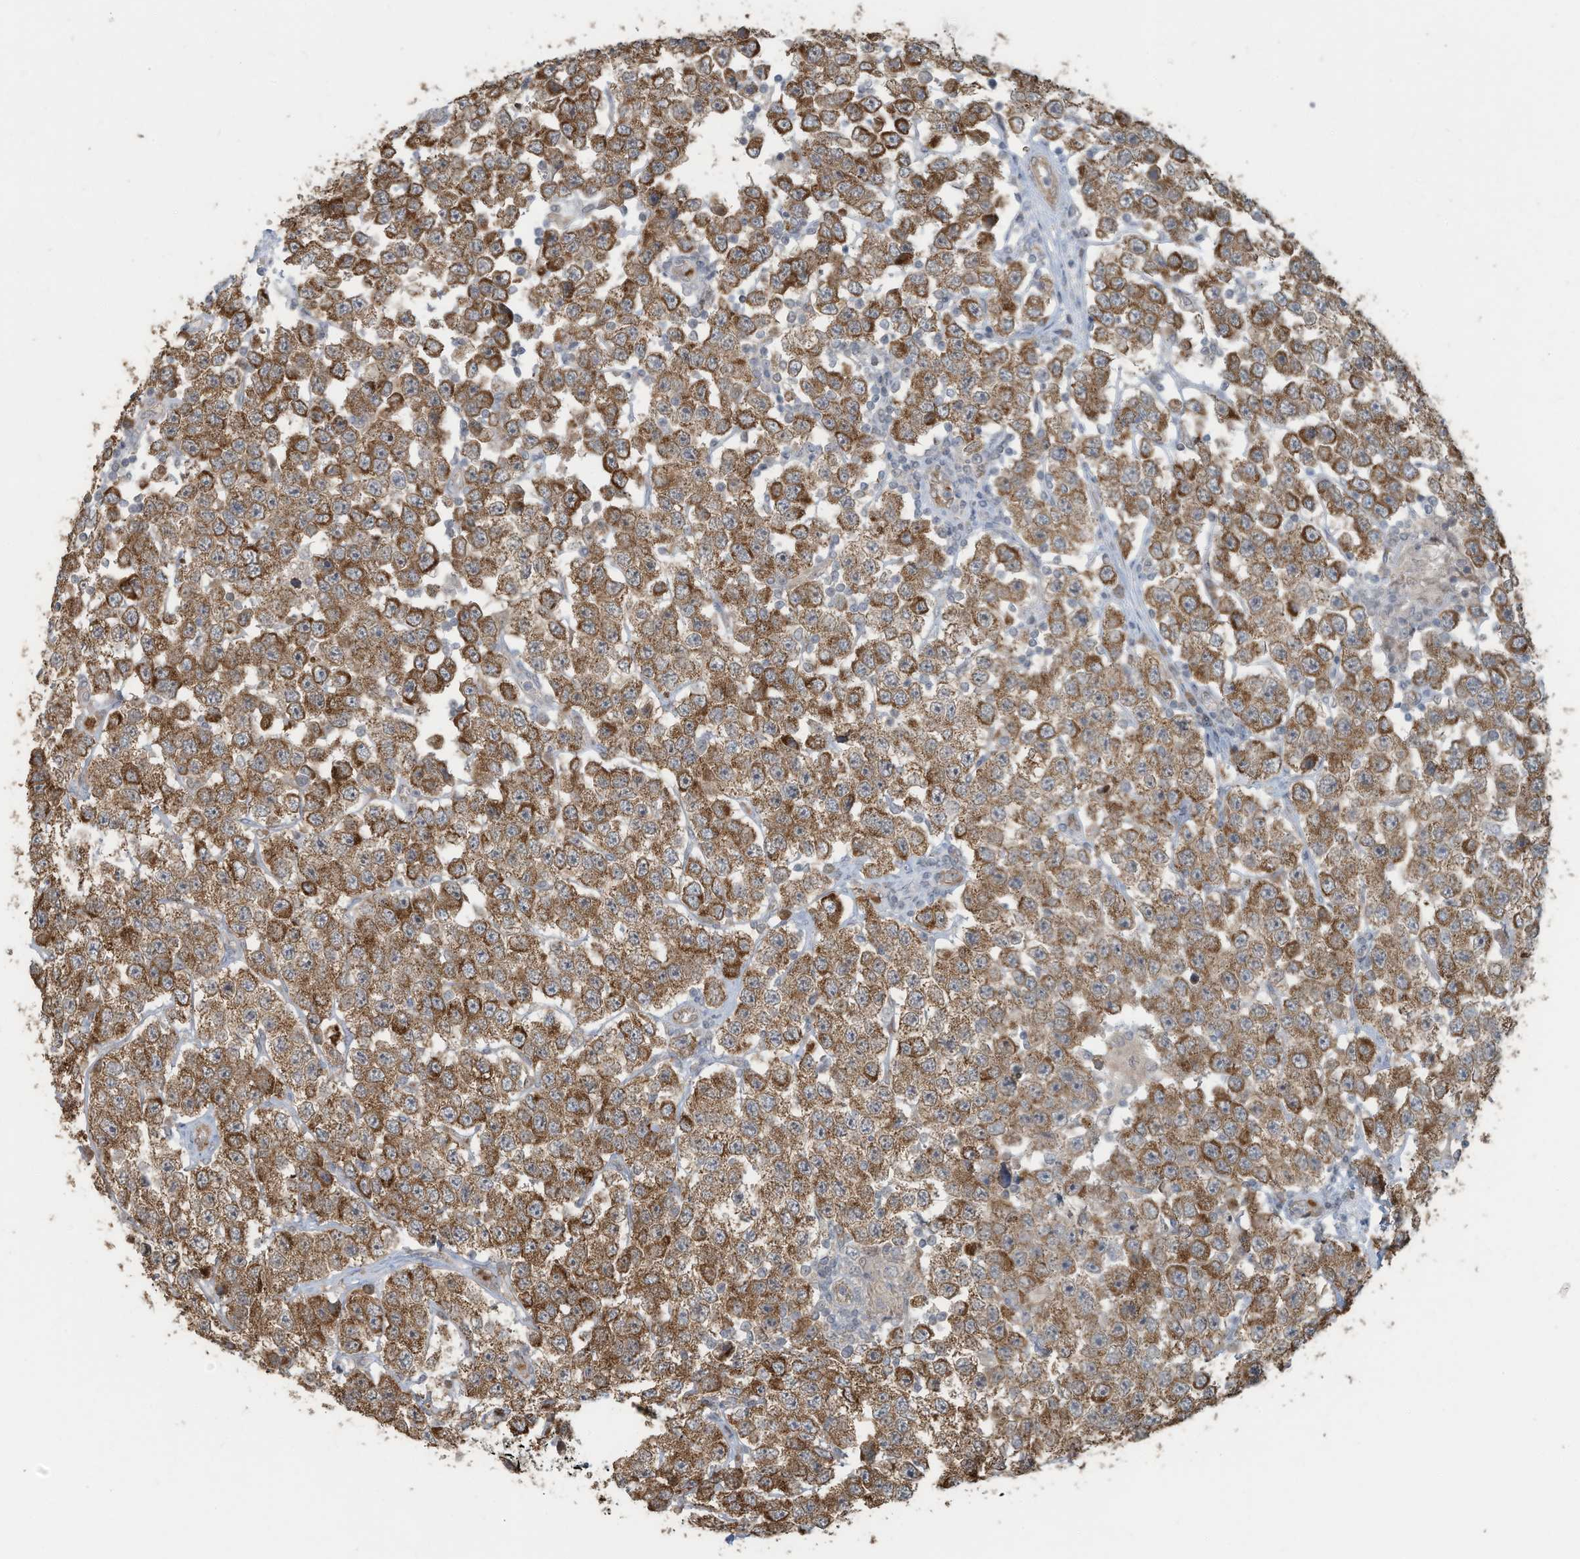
{"staining": {"intensity": "moderate", "quantity": ">75%", "location": "cytoplasmic/membranous"}, "tissue": "testis cancer", "cell_type": "Tumor cells", "image_type": "cancer", "snomed": [{"axis": "morphology", "description": "Seminoma, NOS"}, {"axis": "topography", "description": "Testis"}], "caption": "Immunohistochemistry (IHC) (DAB (3,3'-diaminobenzidine)) staining of testis seminoma demonstrates moderate cytoplasmic/membranous protein expression in about >75% of tumor cells. Immunohistochemistry stains the protein in brown and the nuclei are stained blue.", "gene": "ERI2", "patient": {"sex": "male", "age": 28}}